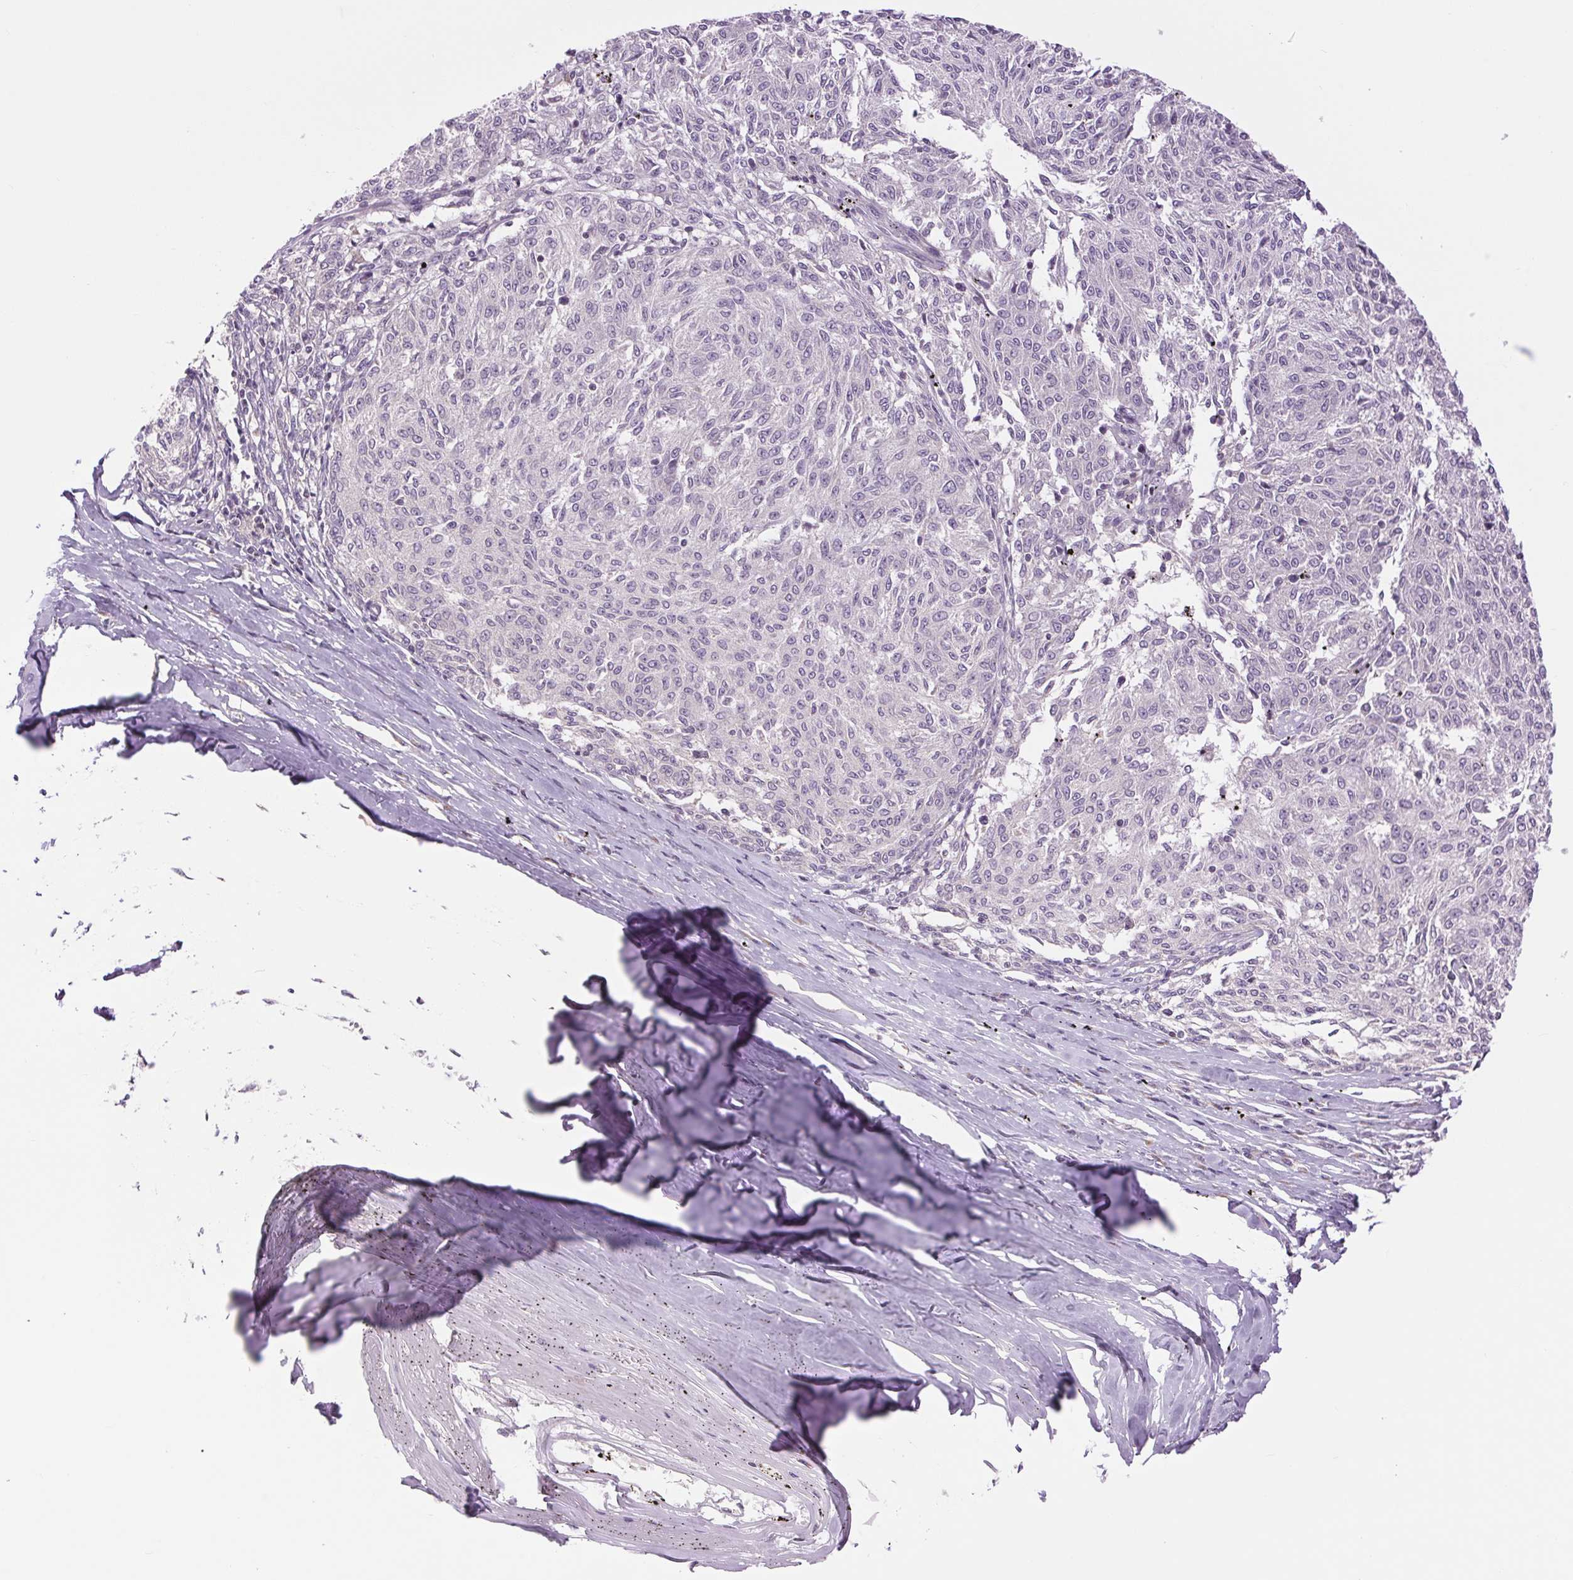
{"staining": {"intensity": "negative", "quantity": "none", "location": "none"}, "tissue": "melanoma", "cell_type": "Tumor cells", "image_type": "cancer", "snomed": [{"axis": "morphology", "description": "Malignant melanoma, NOS"}, {"axis": "topography", "description": "Skin"}], "caption": "High magnification brightfield microscopy of malignant melanoma stained with DAB (brown) and counterstained with hematoxylin (blue): tumor cells show no significant staining.", "gene": "CTNNA3", "patient": {"sex": "female", "age": 72}}